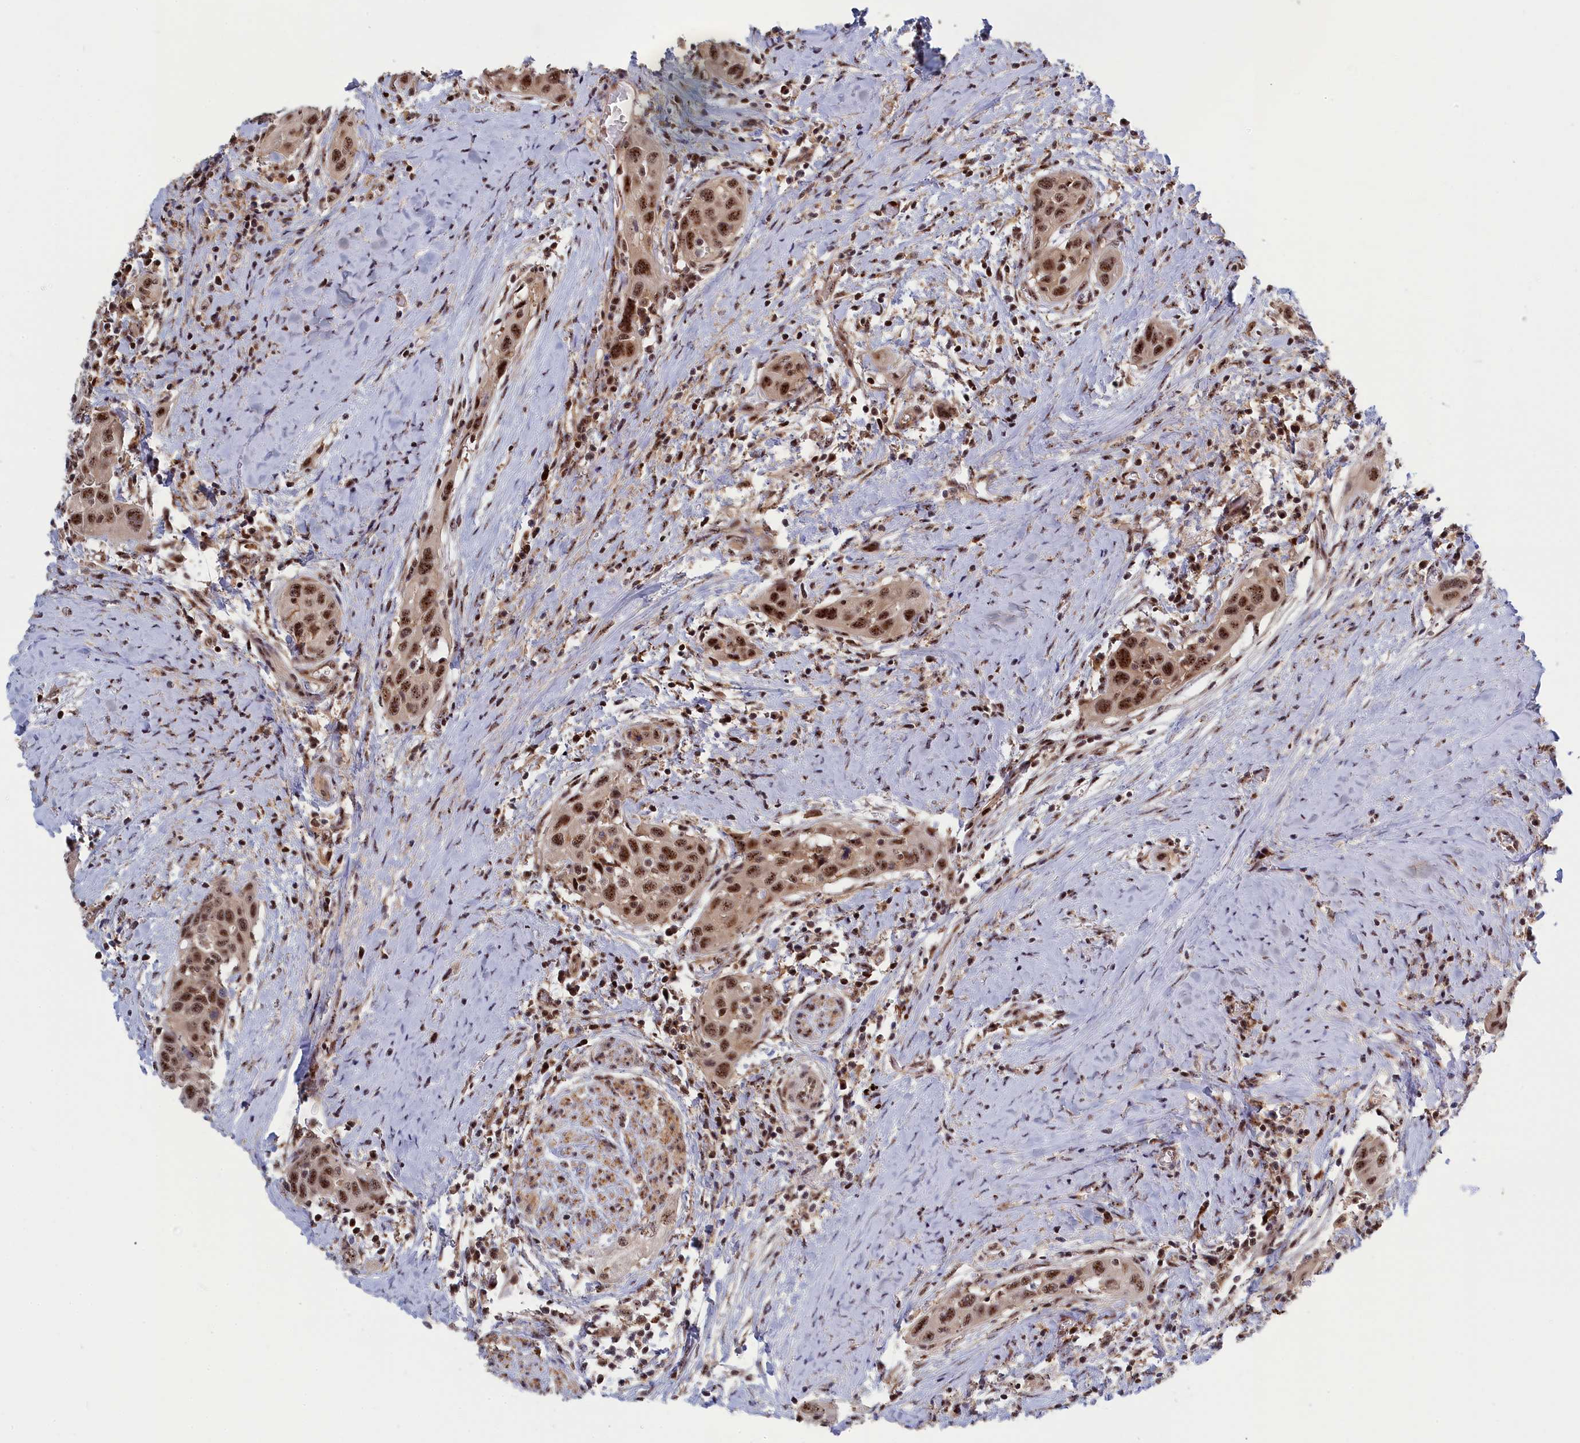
{"staining": {"intensity": "strong", "quantity": ">75%", "location": "nuclear"}, "tissue": "head and neck cancer", "cell_type": "Tumor cells", "image_type": "cancer", "snomed": [{"axis": "morphology", "description": "Squamous cell carcinoma, NOS"}, {"axis": "topography", "description": "Oral tissue"}, {"axis": "topography", "description": "Head-Neck"}], "caption": "The photomicrograph displays a brown stain indicating the presence of a protein in the nuclear of tumor cells in squamous cell carcinoma (head and neck).", "gene": "TAB1", "patient": {"sex": "female", "age": 50}}